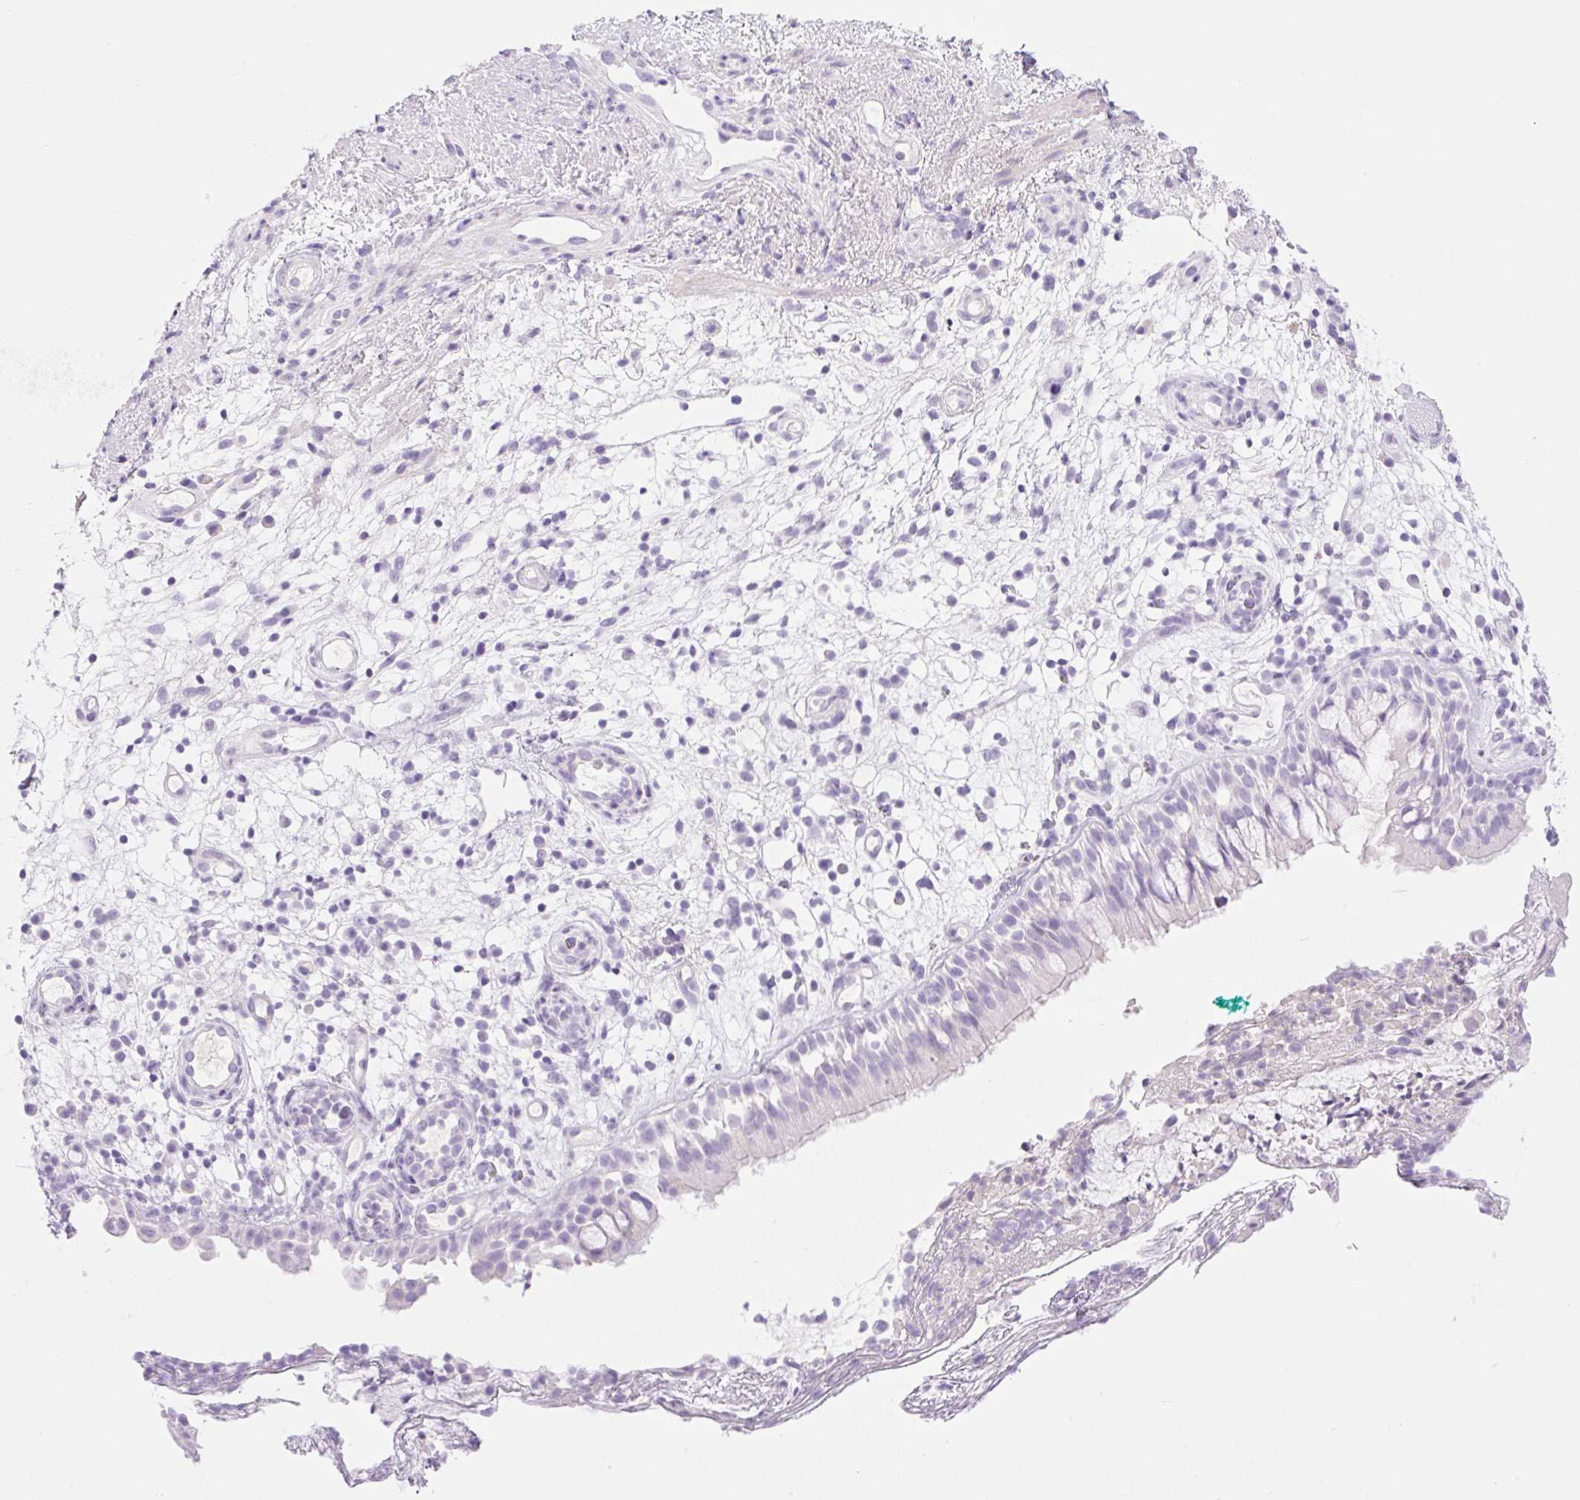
{"staining": {"intensity": "negative", "quantity": "none", "location": "none"}, "tissue": "nasopharynx", "cell_type": "Respiratory epithelial cells", "image_type": "normal", "snomed": [{"axis": "morphology", "description": "Normal tissue, NOS"}, {"axis": "morphology", "description": "Inflammation, NOS"}, {"axis": "topography", "description": "Nasopharynx"}], "caption": "Immunohistochemistry (IHC) micrograph of unremarkable nasopharynx: human nasopharynx stained with DAB (3,3'-diaminobenzidine) exhibits no significant protein positivity in respiratory epithelial cells. (DAB immunohistochemistry (IHC) visualized using brightfield microscopy, high magnification).", "gene": "PALM3", "patient": {"sex": "male", "age": 54}}